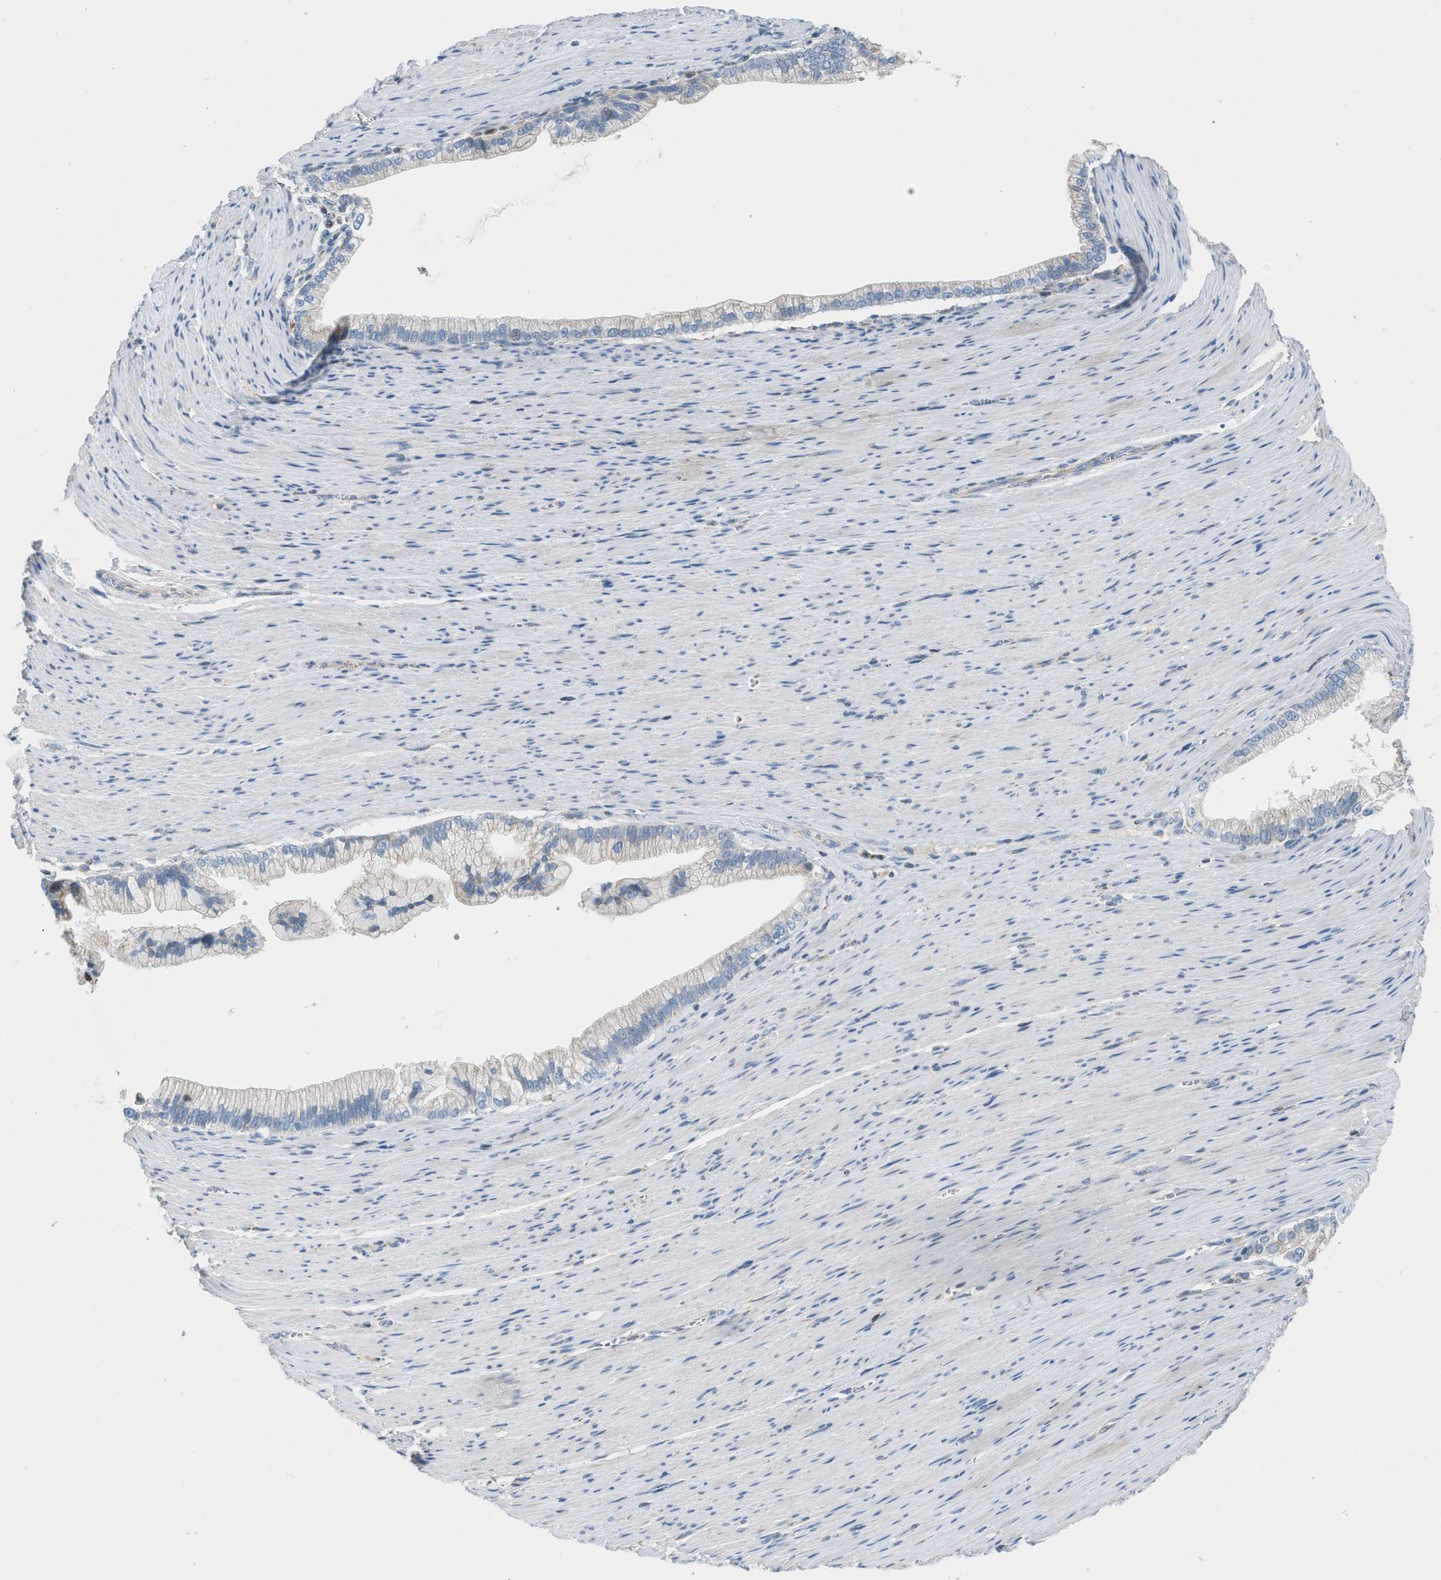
{"staining": {"intensity": "negative", "quantity": "none", "location": "none"}, "tissue": "pancreatic cancer", "cell_type": "Tumor cells", "image_type": "cancer", "snomed": [{"axis": "morphology", "description": "Adenocarcinoma, NOS"}, {"axis": "topography", "description": "Pancreas"}], "caption": "Immunohistochemical staining of adenocarcinoma (pancreatic) reveals no significant positivity in tumor cells.", "gene": "ACADVL", "patient": {"sex": "male", "age": 69}}